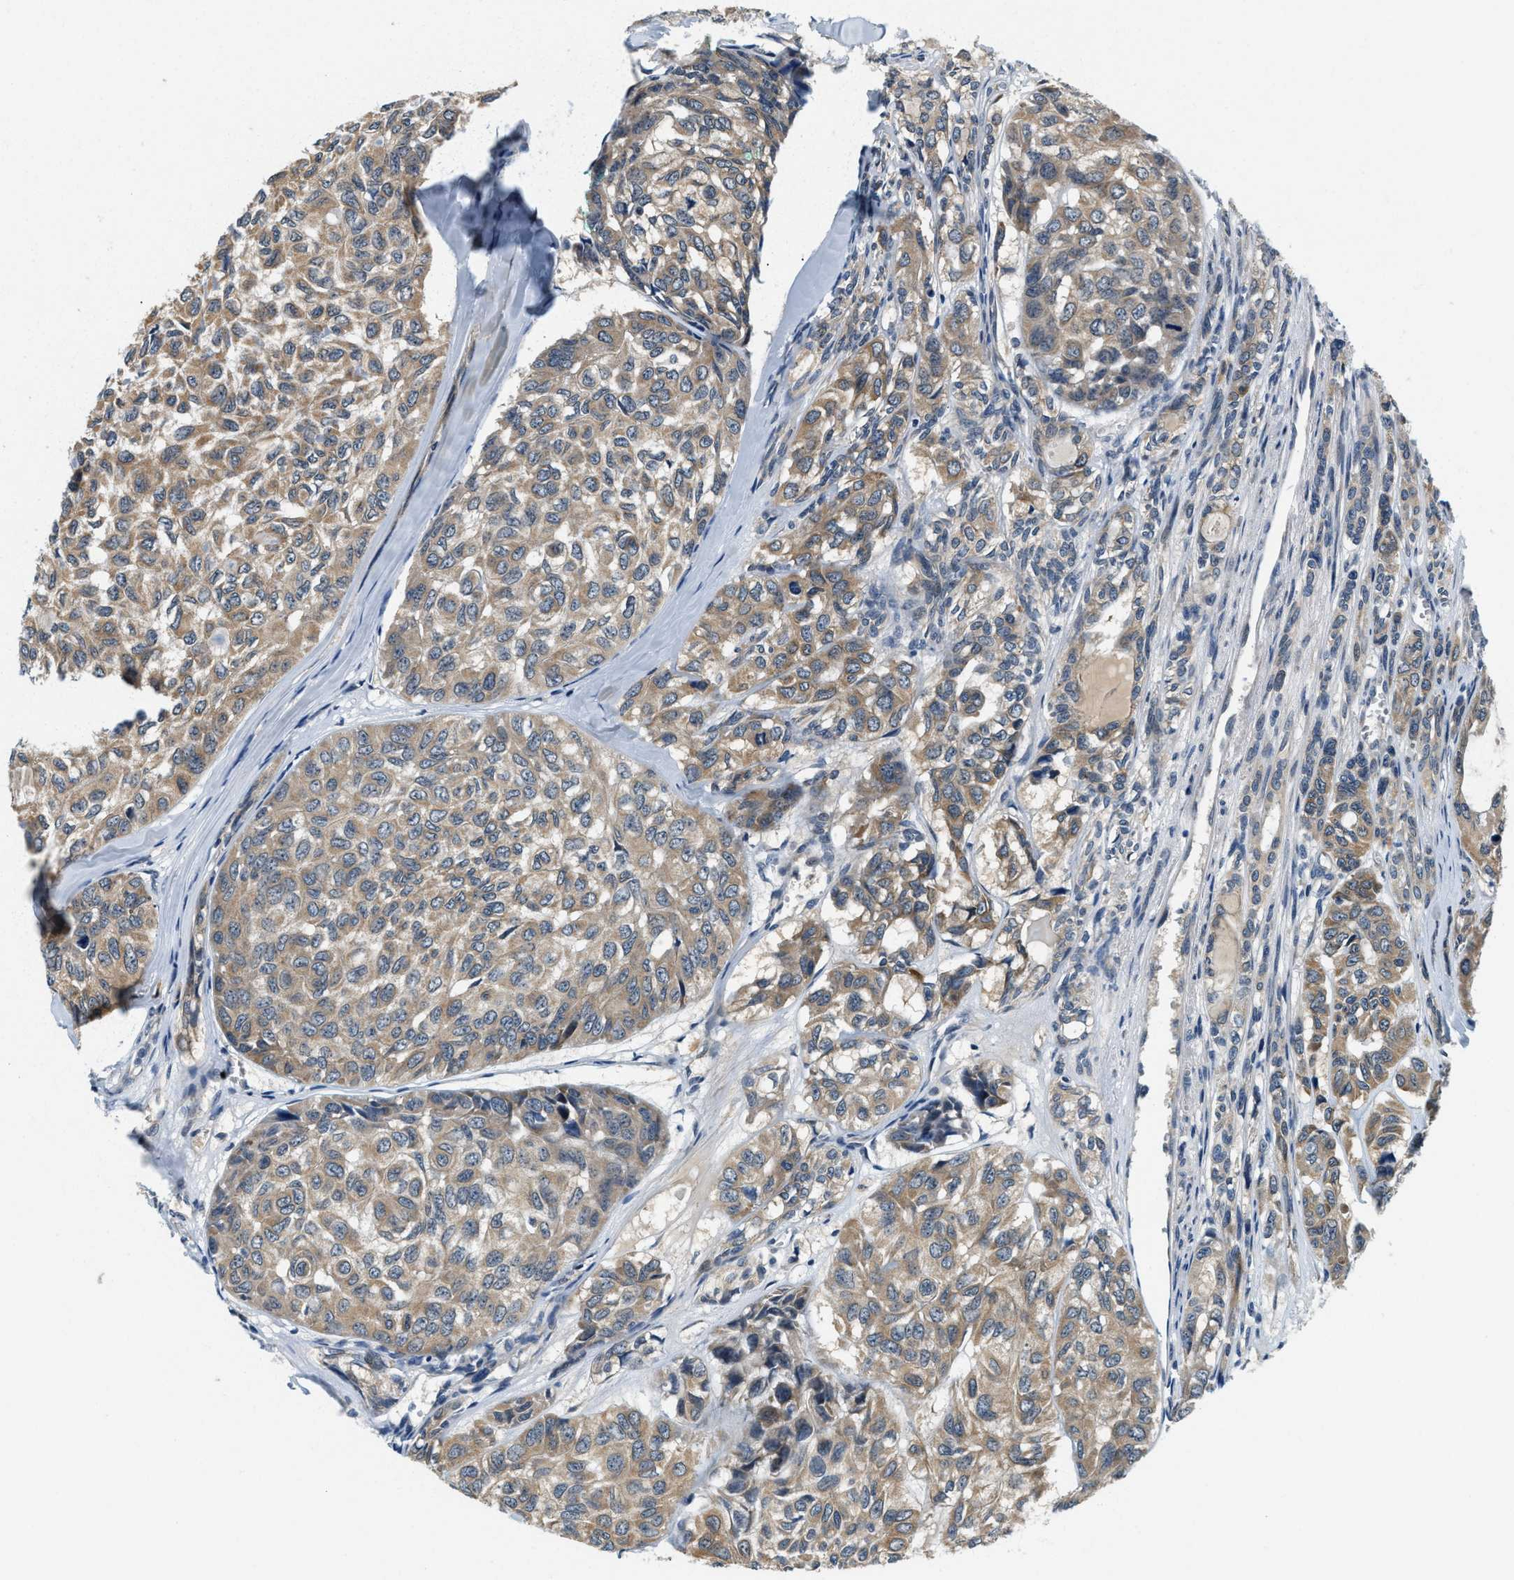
{"staining": {"intensity": "moderate", "quantity": ">75%", "location": "cytoplasmic/membranous"}, "tissue": "head and neck cancer", "cell_type": "Tumor cells", "image_type": "cancer", "snomed": [{"axis": "morphology", "description": "Adenocarcinoma, NOS"}, {"axis": "topography", "description": "Salivary gland, NOS"}, {"axis": "topography", "description": "Head-Neck"}], "caption": "Protein staining by immunohistochemistry (IHC) displays moderate cytoplasmic/membranous expression in approximately >75% of tumor cells in head and neck adenocarcinoma.", "gene": "YAE1", "patient": {"sex": "female", "age": 76}}